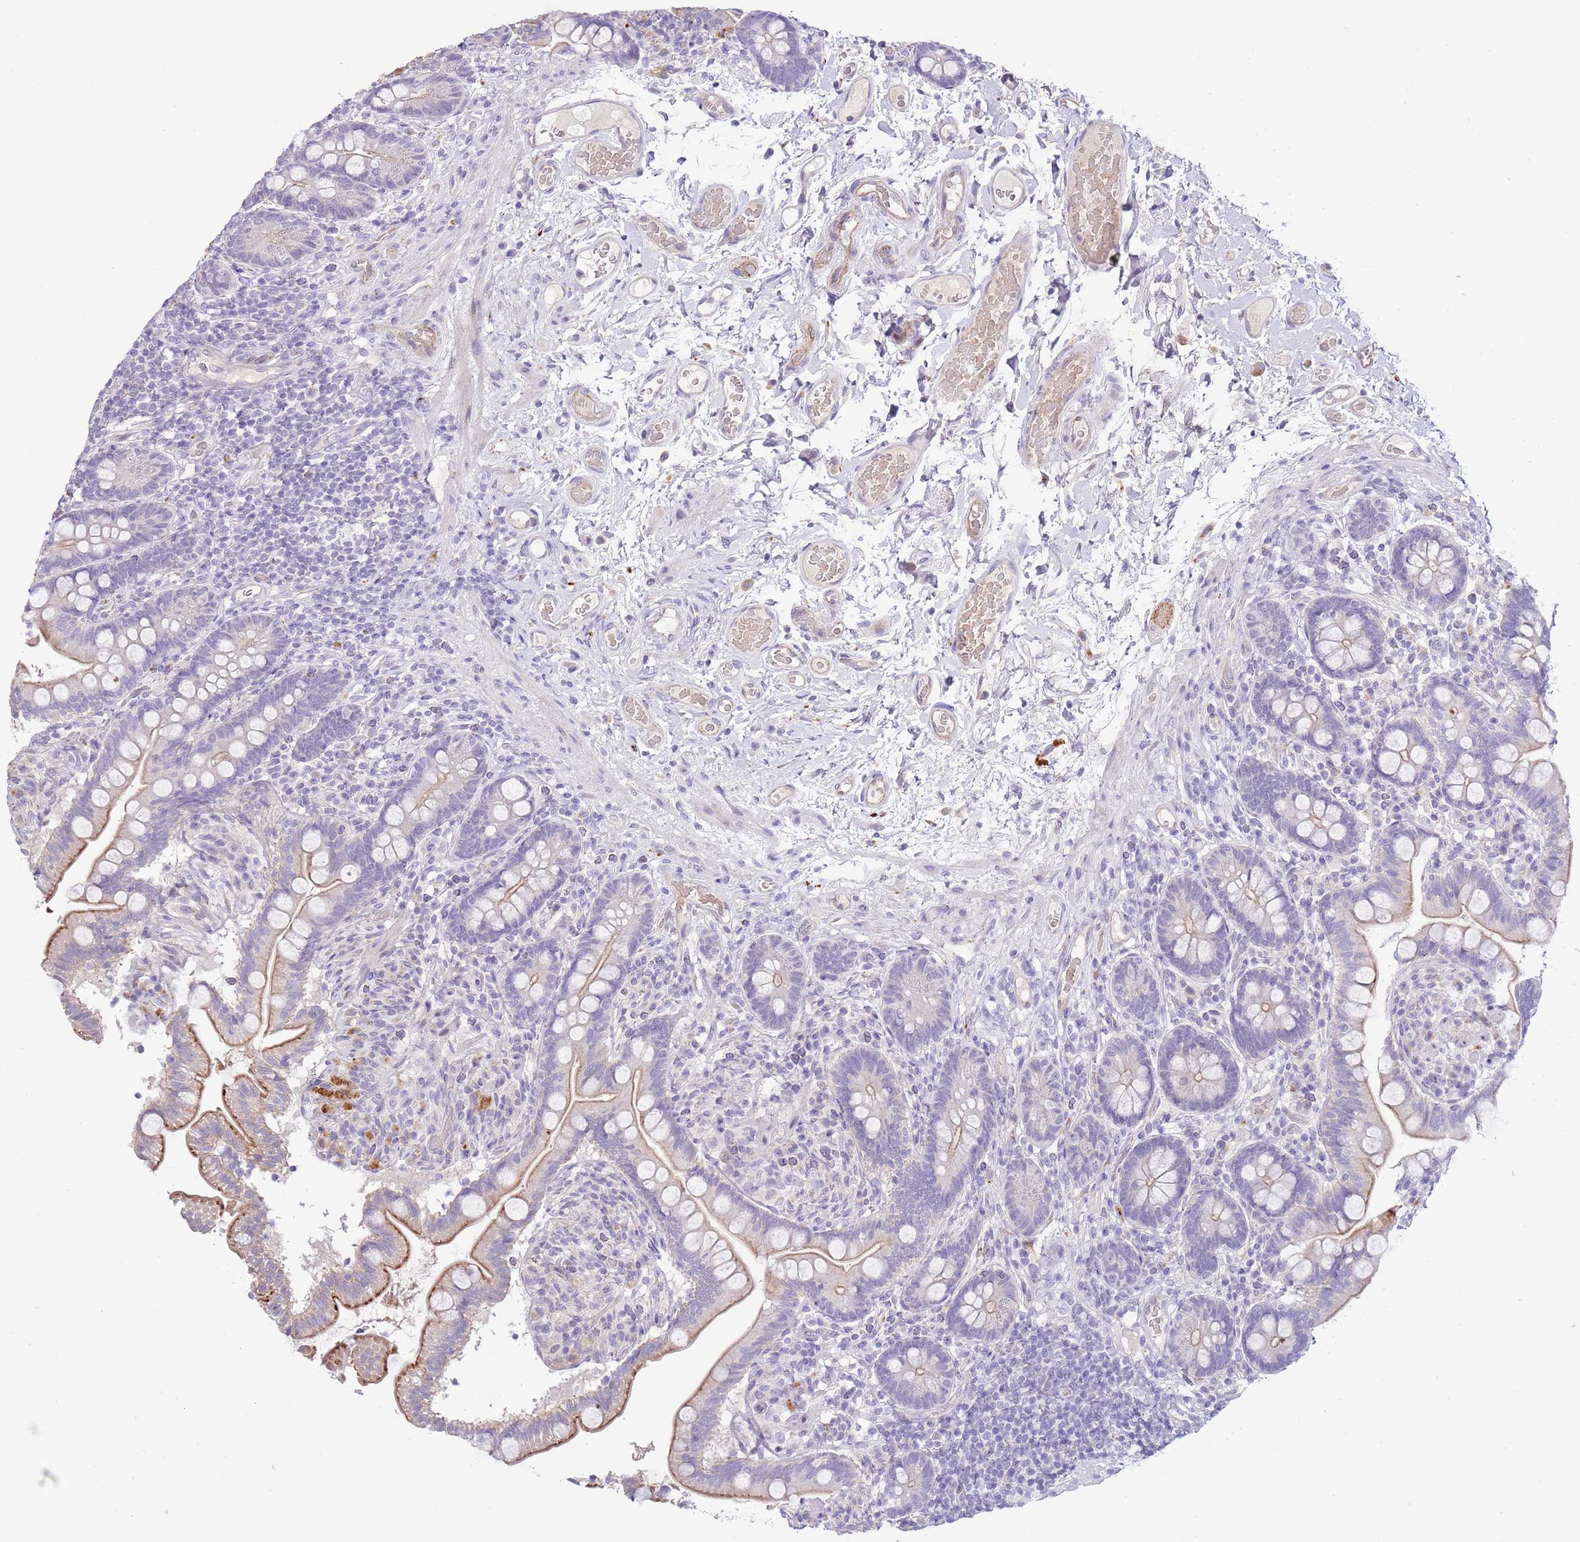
{"staining": {"intensity": "moderate", "quantity": "25%-75%", "location": "cytoplasmic/membranous"}, "tissue": "small intestine", "cell_type": "Glandular cells", "image_type": "normal", "snomed": [{"axis": "morphology", "description": "Normal tissue, NOS"}, {"axis": "topography", "description": "Small intestine"}], "caption": "Glandular cells display medium levels of moderate cytoplasmic/membranous positivity in about 25%-75% of cells in normal small intestine. The staining was performed using DAB, with brown indicating positive protein expression. Nuclei are stained blue with hematoxylin.", "gene": "ABHD17A", "patient": {"sex": "female", "age": 64}}